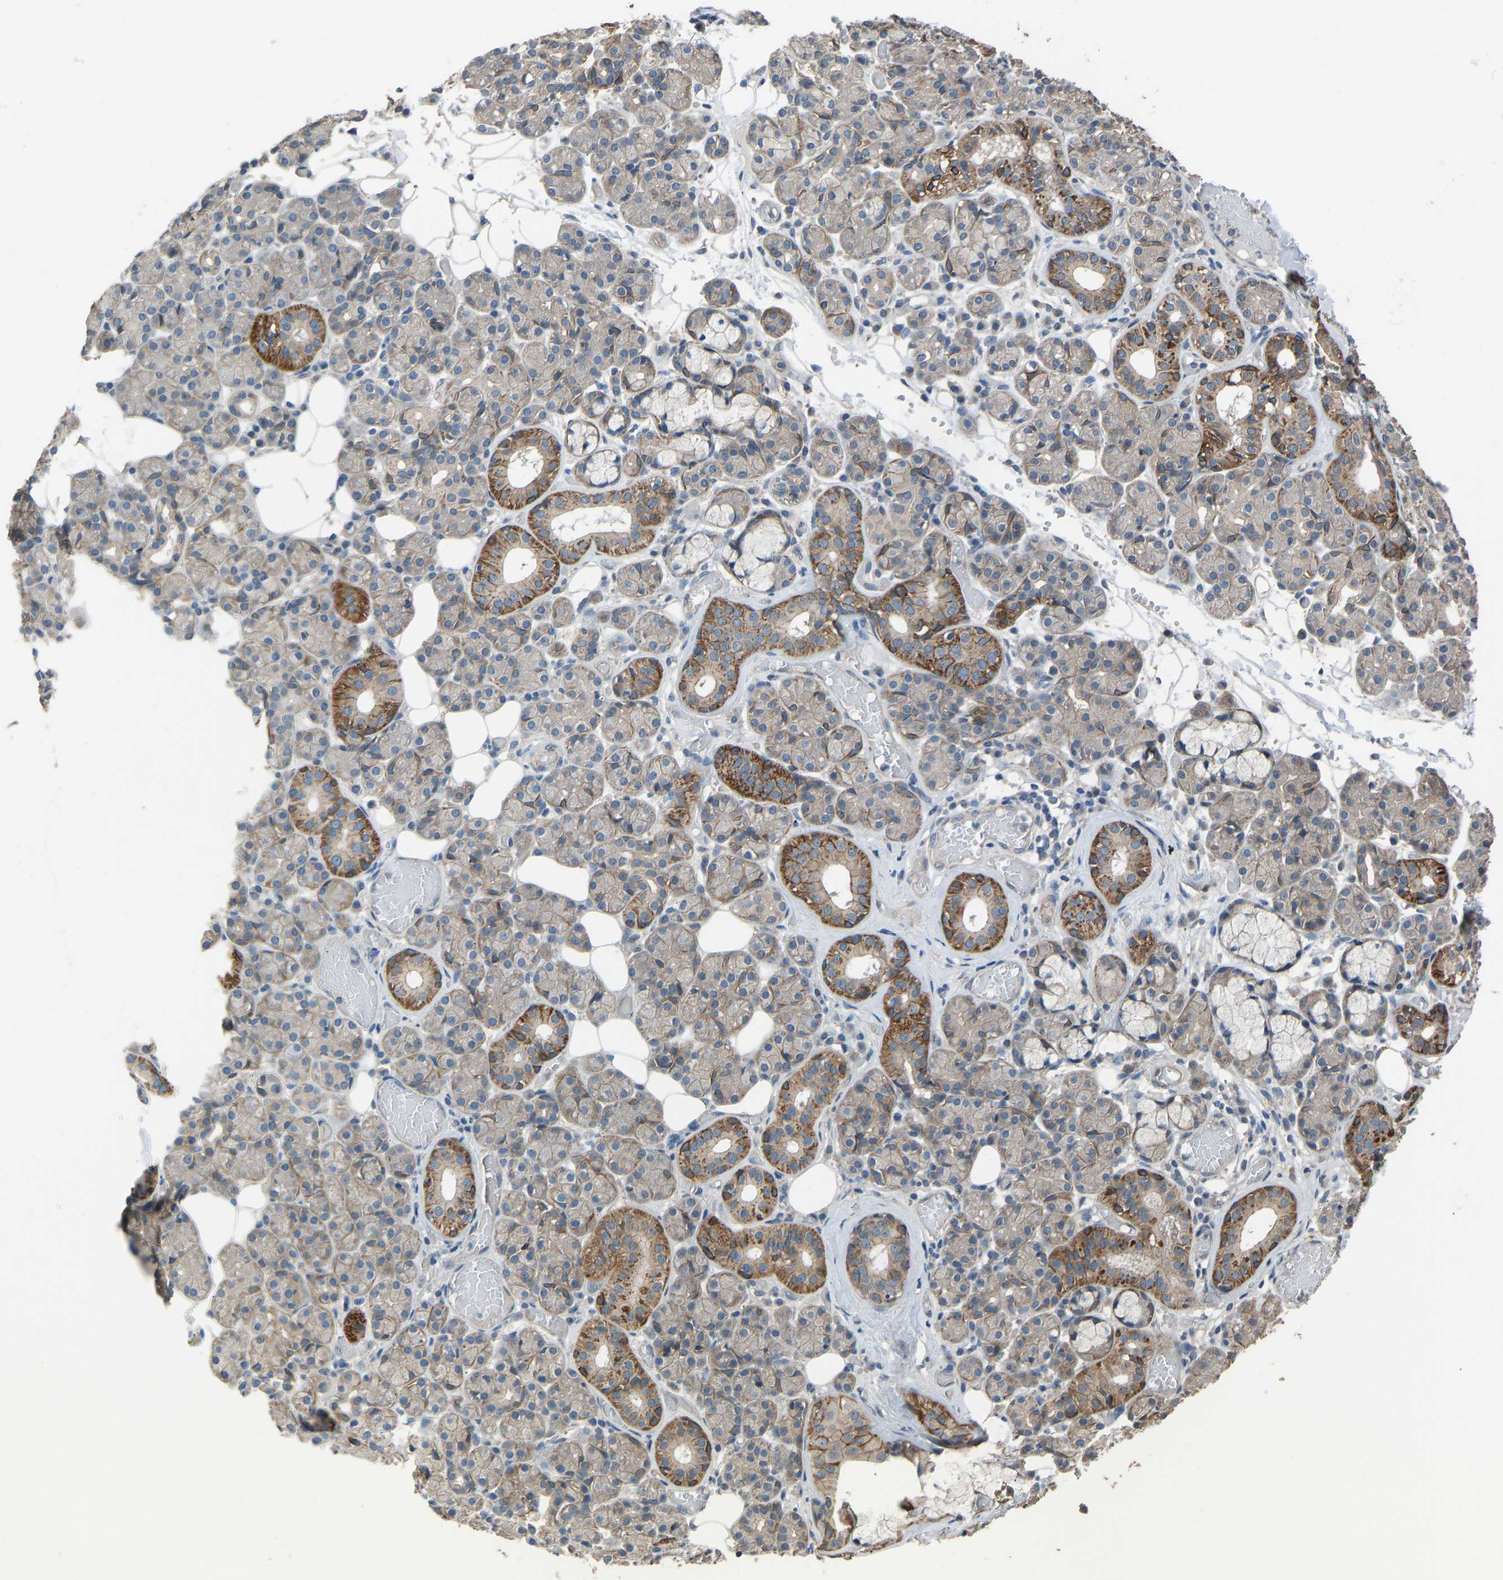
{"staining": {"intensity": "moderate", "quantity": "25%-75%", "location": "cytoplasmic/membranous"}, "tissue": "salivary gland", "cell_type": "Glandular cells", "image_type": "normal", "snomed": [{"axis": "morphology", "description": "Normal tissue, NOS"}, {"axis": "topography", "description": "Salivary gland"}], "caption": "Glandular cells show medium levels of moderate cytoplasmic/membranous staining in approximately 25%-75% of cells in unremarkable human salivary gland.", "gene": "SLC43A1", "patient": {"sex": "male", "age": 63}}